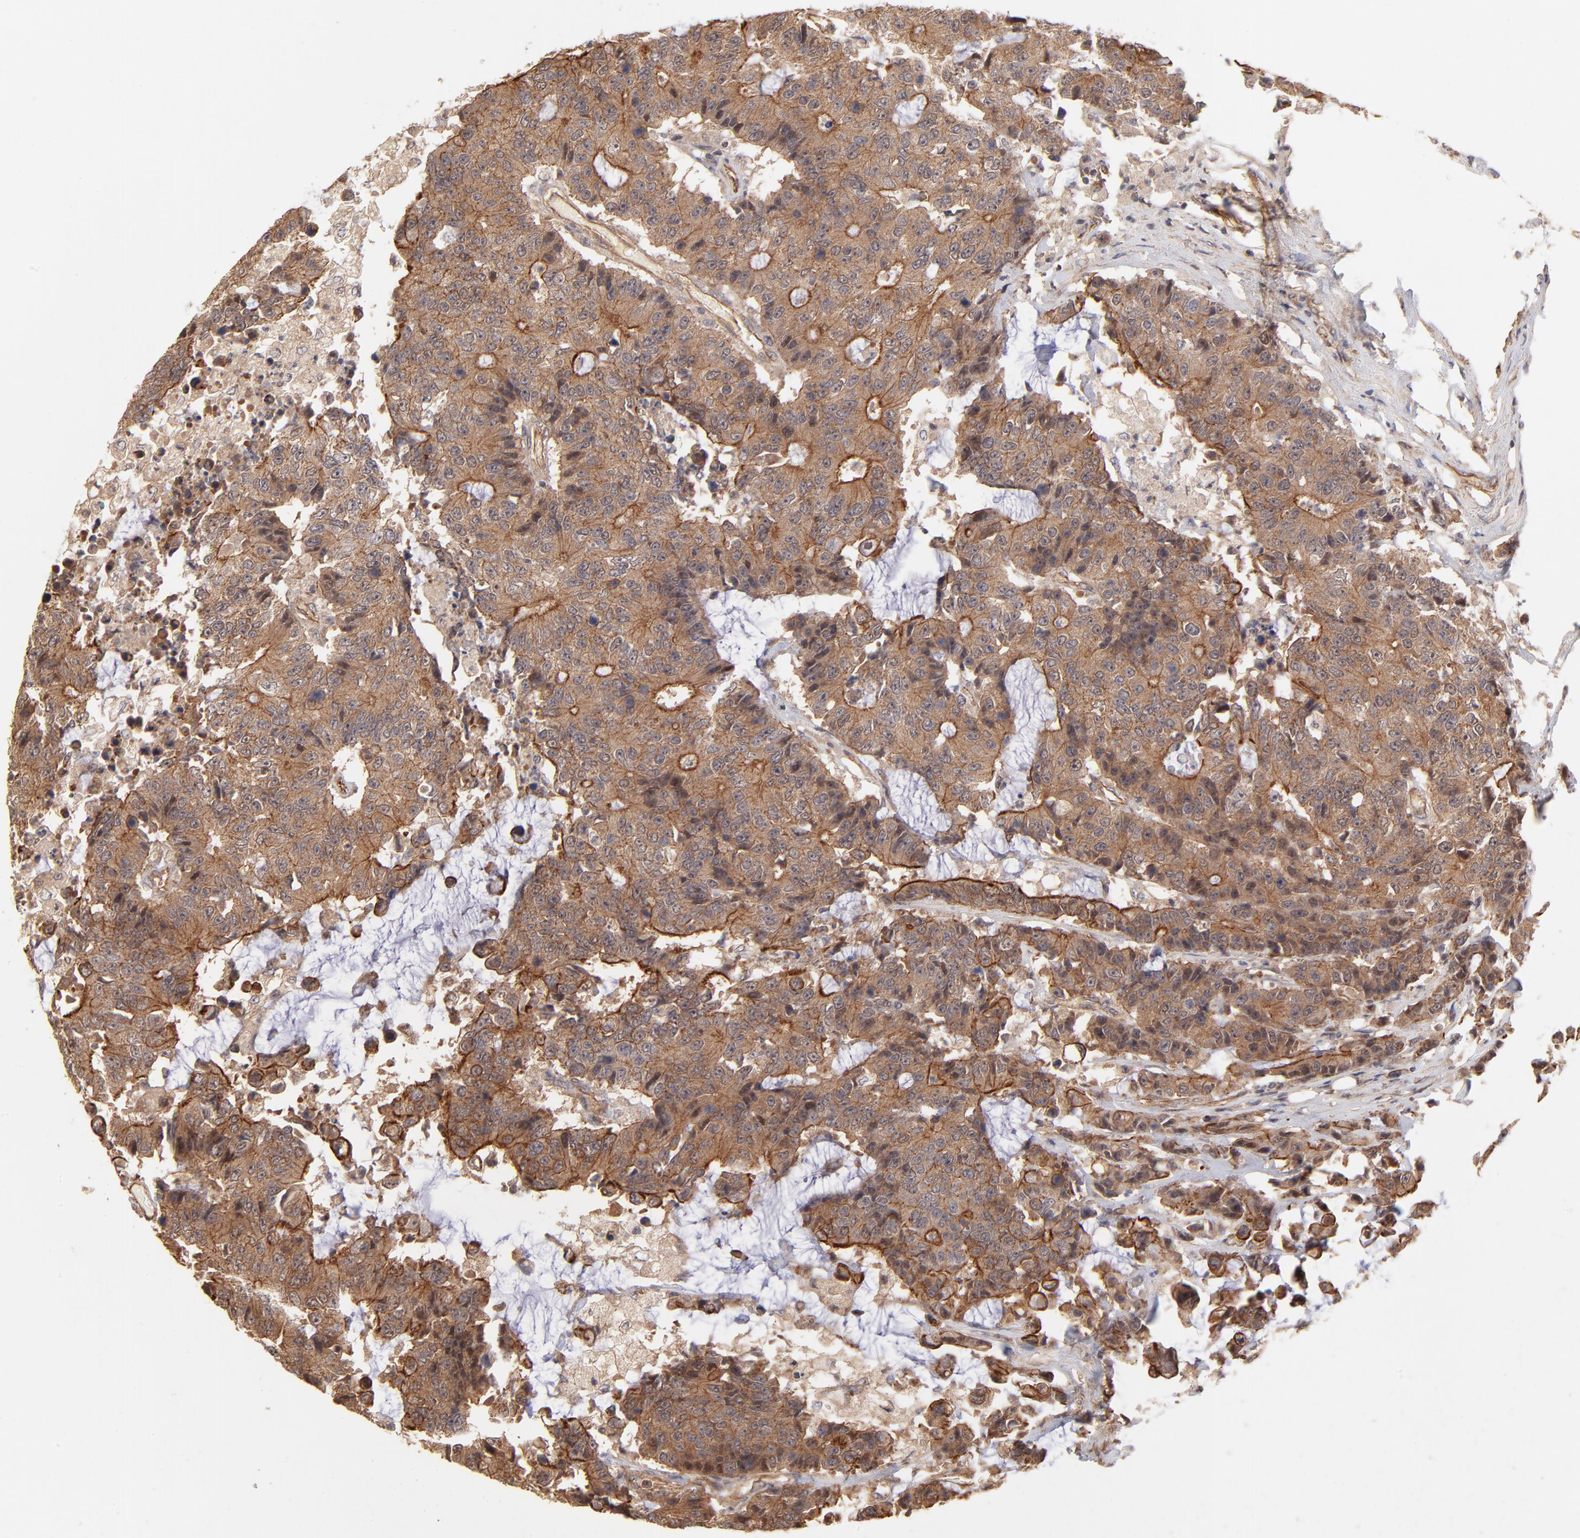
{"staining": {"intensity": "strong", "quantity": ">75%", "location": "cytoplasmic/membranous"}, "tissue": "colorectal cancer", "cell_type": "Tumor cells", "image_type": "cancer", "snomed": [{"axis": "morphology", "description": "Adenocarcinoma, NOS"}, {"axis": "topography", "description": "Colon"}], "caption": "Protein expression analysis of adenocarcinoma (colorectal) shows strong cytoplasmic/membranous staining in approximately >75% of tumor cells. (DAB (3,3'-diaminobenzidine) IHC with brightfield microscopy, high magnification).", "gene": "STAP2", "patient": {"sex": "female", "age": 86}}